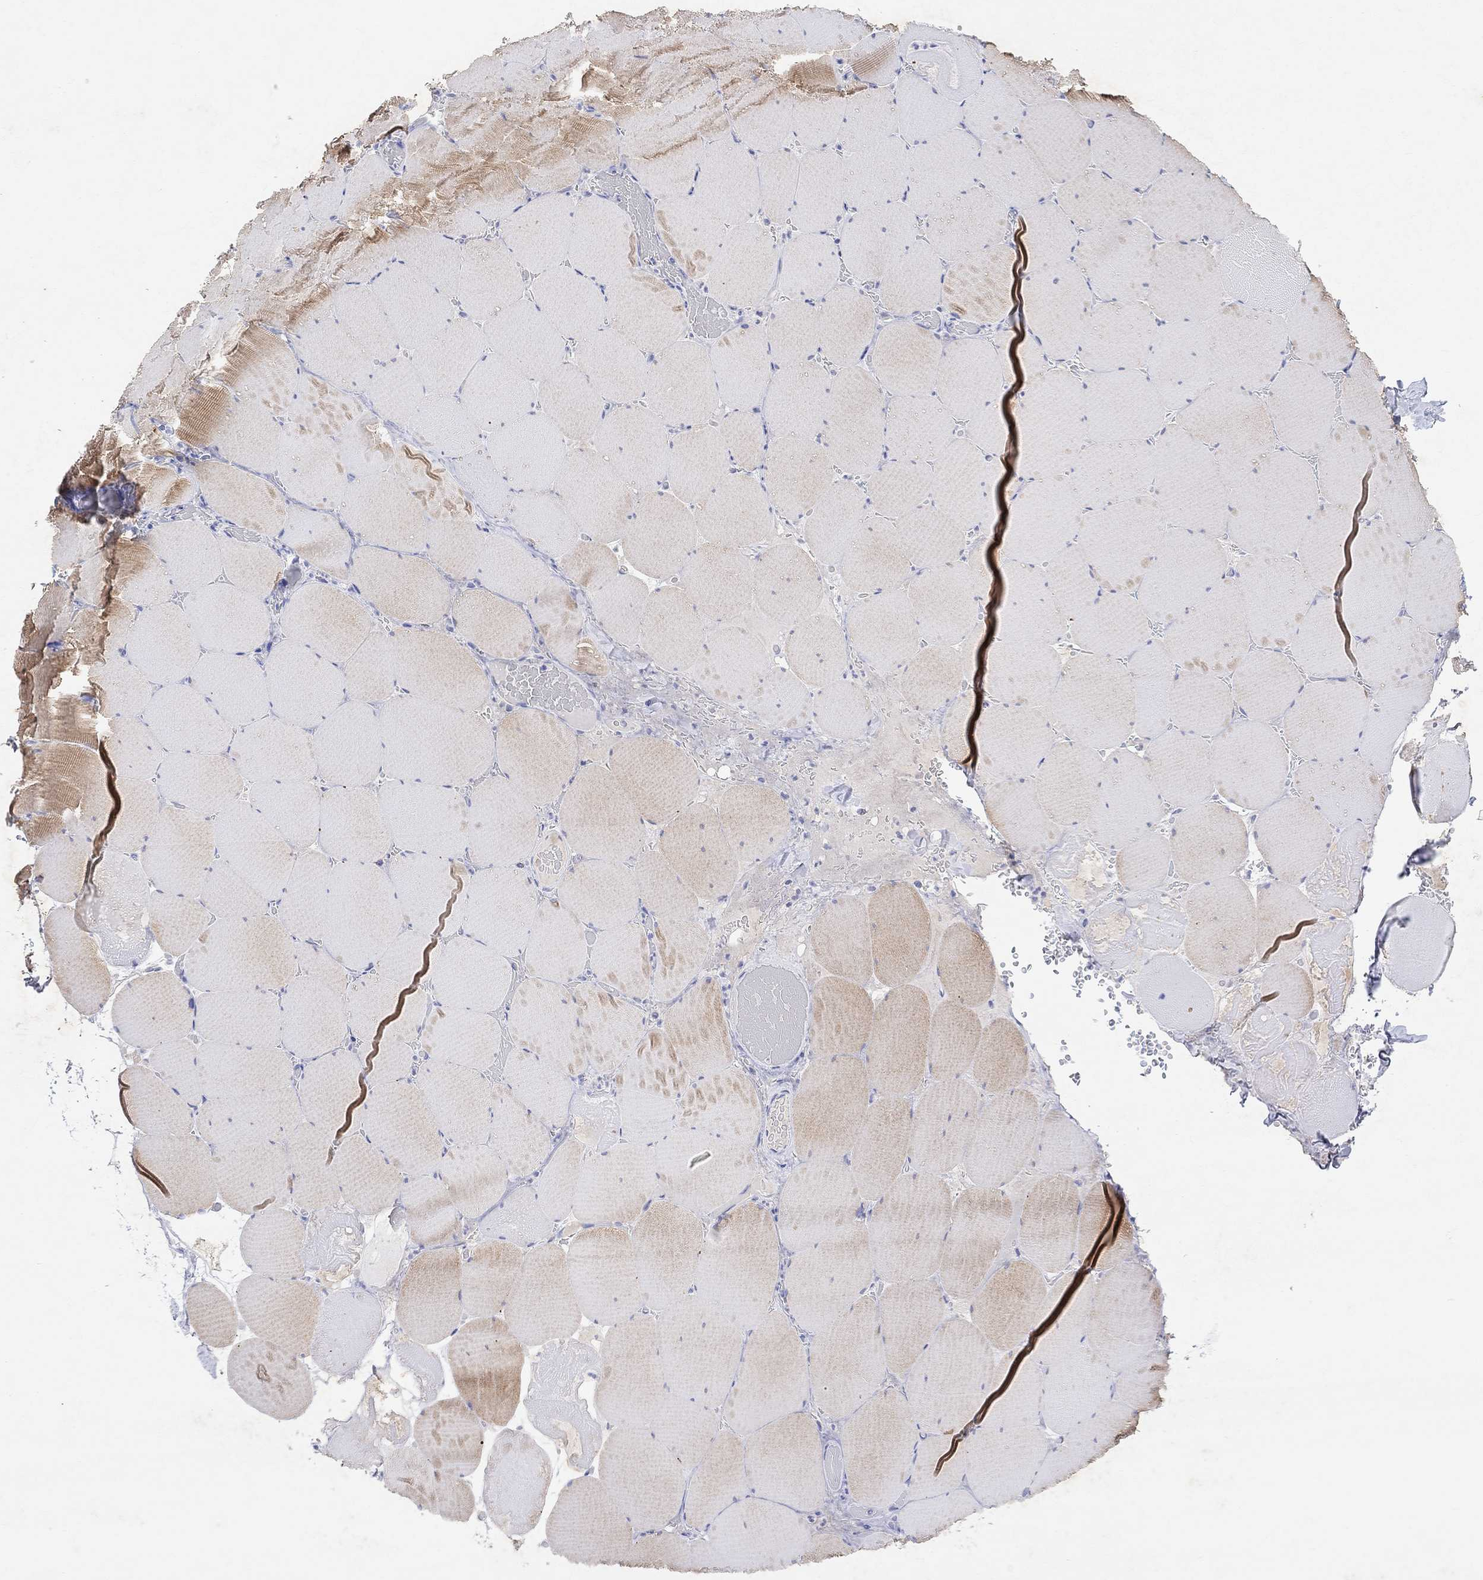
{"staining": {"intensity": "weak", "quantity": "<25%", "location": "cytoplasmic/membranous"}, "tissue": "skeletal muscle", "cell_type": "Myocytes", "image_type": "normal", "snomed": [{"axis": "morphology", "description": "Normal tissue, NOS"}, {"axis": "morphology", "description": "Malignant melanoma, Metastatic site"}, {"axis": "topography", "description": "Skeletal muscle"}], "caption": "A high-resolution image shows immunohistochemistry staining of normal skeletal muscle, which reveals no significant positivity in myocytes.", "gene": "TYR", "patient": {"sex": "male", "age": 50}}